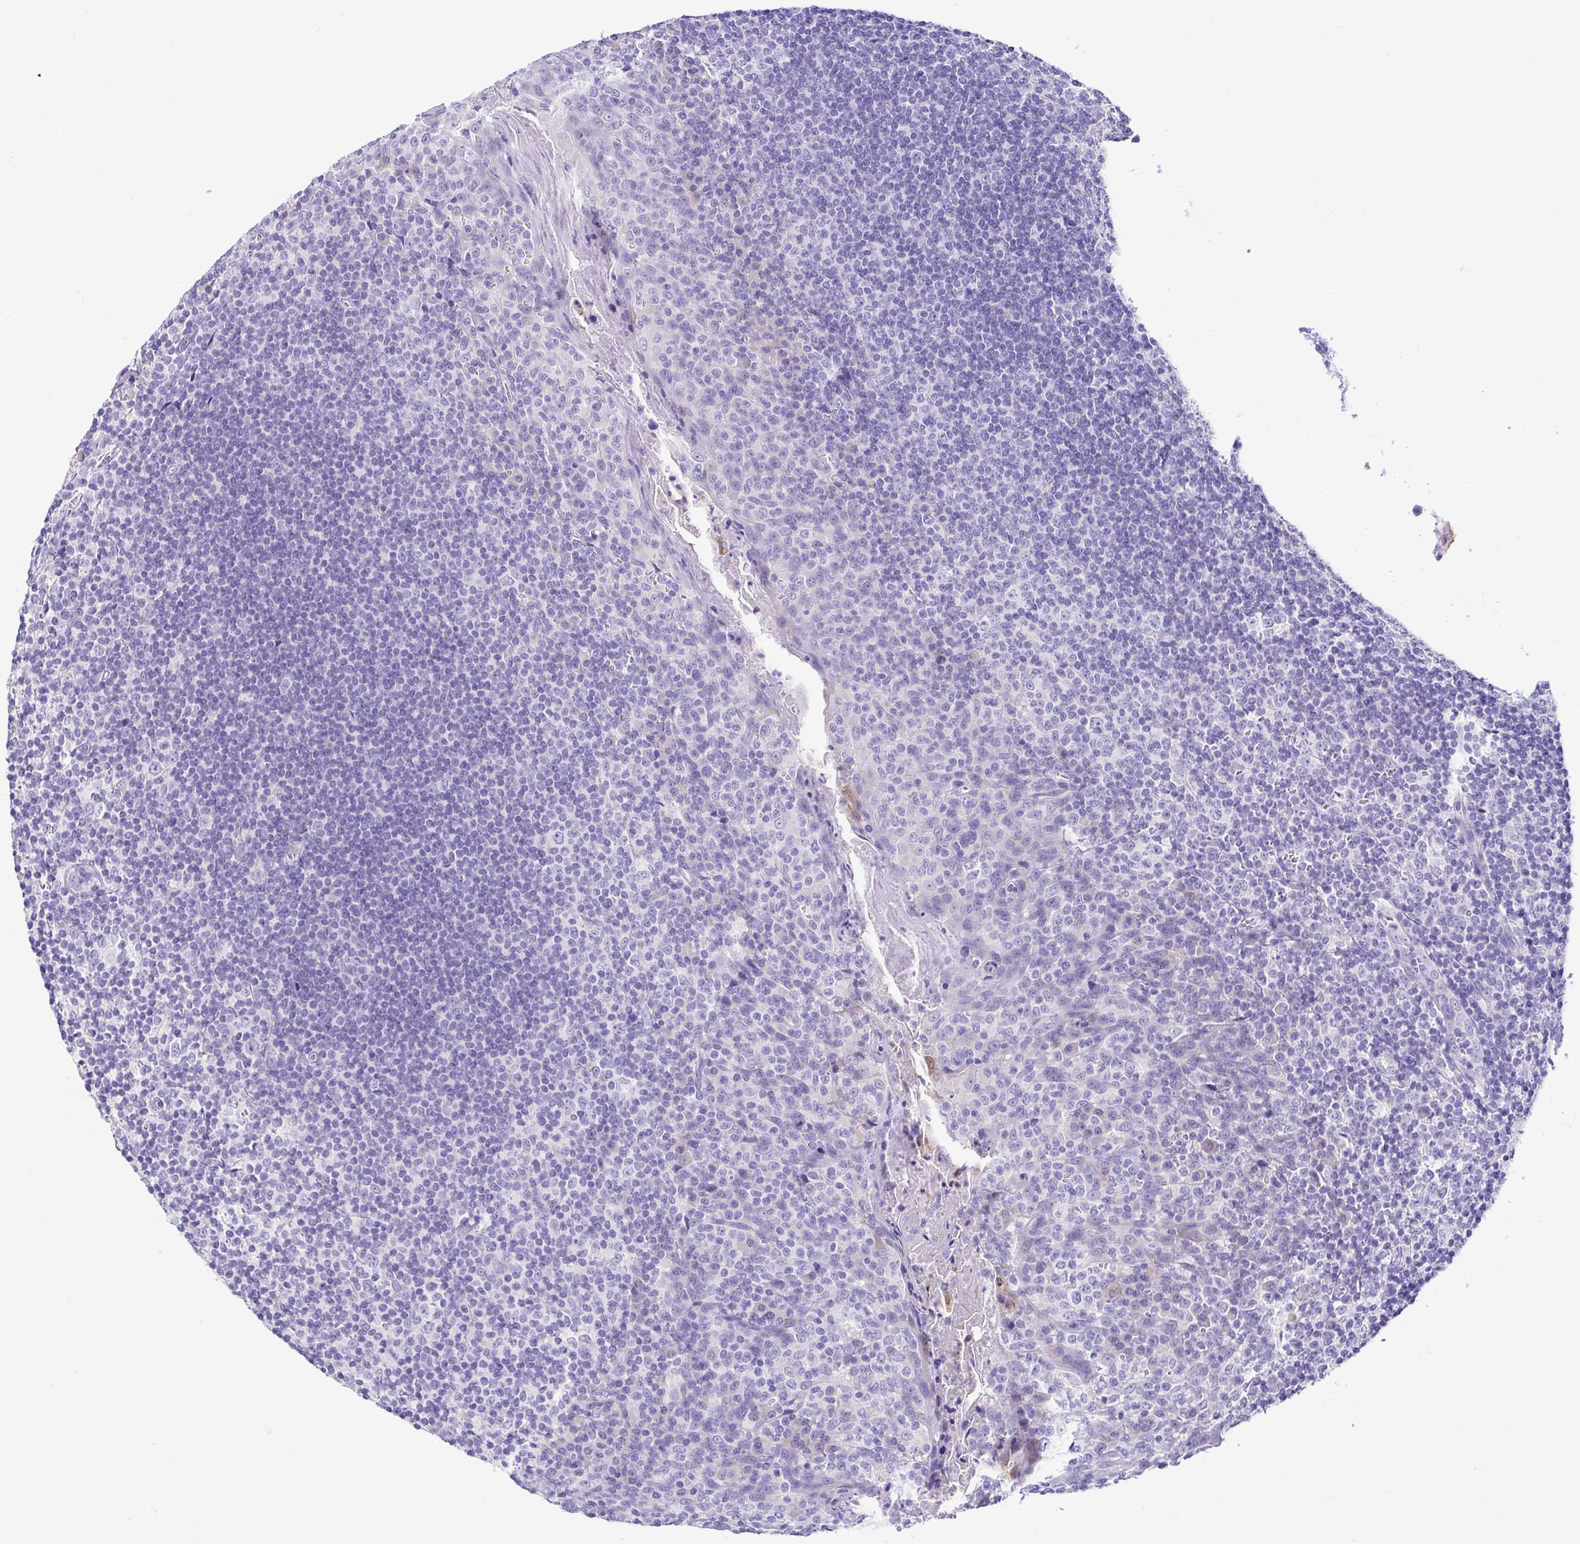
{"staining": {"intensity": "negative", "quantity": "none", "location": "none"}, "tissue": "tonsil", "cell_type": "Germinal center cells", "image_type": "normal", "snomed": [{"axis": "morphology", "description": "Normal tissue, NOS"}, {"axis": "topography", "description": "Tonsil"}], "caption": "There is no significant expression in germinal center cells of tonsil. Brightfield microscopy of immunohistochemistry stained with DAB (3,3'-diaminobenzidine) (brown) and hematoxylin (blue), captured at high magnification.", "gene": "BACE2", "patient": {"sex": "male", "age": 27}}